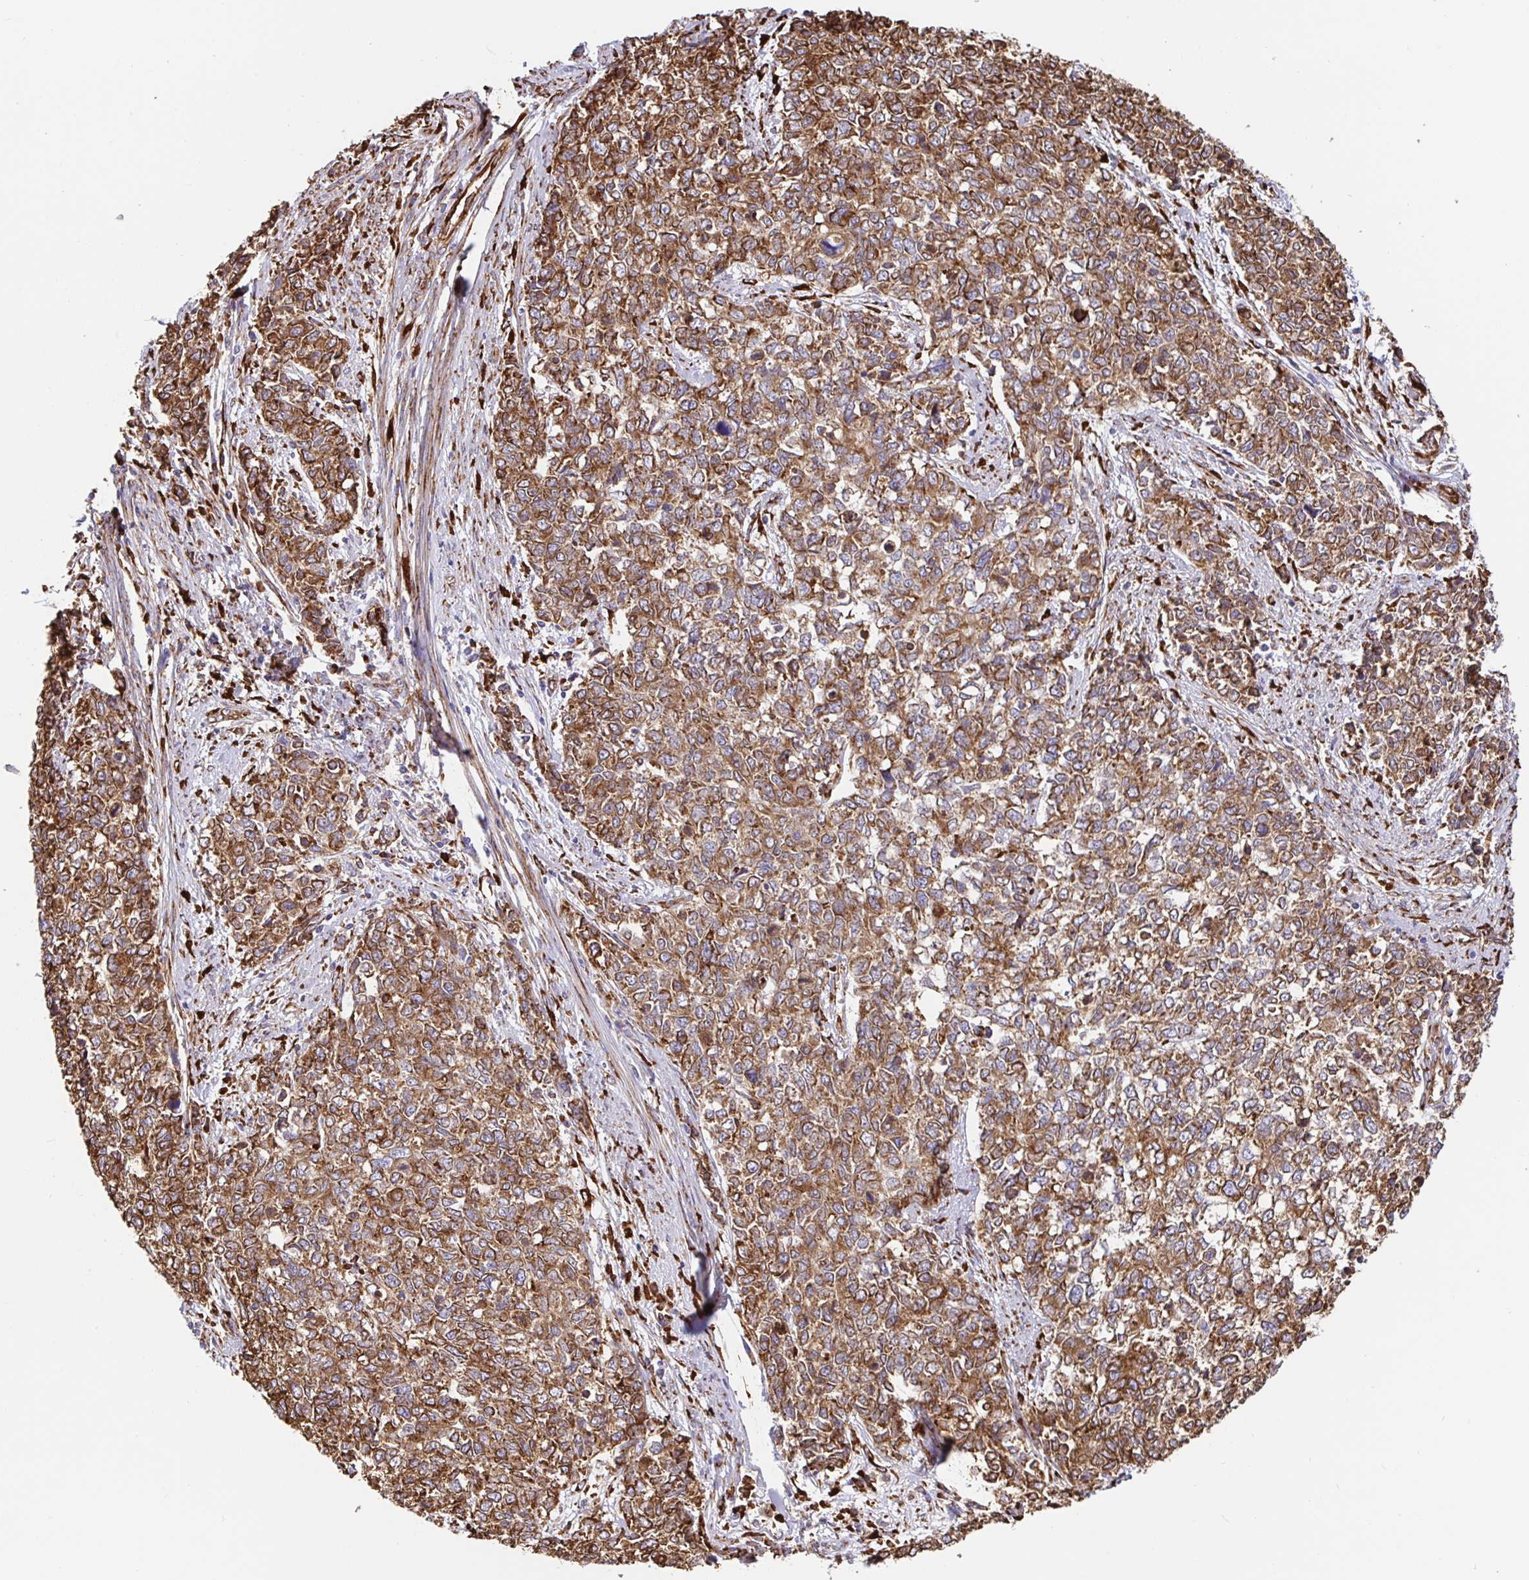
{"staining": {"intensity": "moderate", "quantity": ">75%", "location": "cytoplasmic/membranous"}, "tissue": "cervical cancer", "cell_type": "Tumor cells", "image_type": "cancer", "snomed": [{"axis": "morphology", "description": "Adenocarcinoma, NOS"}, {"axis": "topography", "description": "Cervix"}], "caption": "Cervical adenocarcinoma tissue reveals moderate cytoplasmic/membranous expression in approximately >75% of tumor cells, visualized by immunohistochemistry.", "gene": "MAOA", "patient": {"sex": "female", "age": 63}}